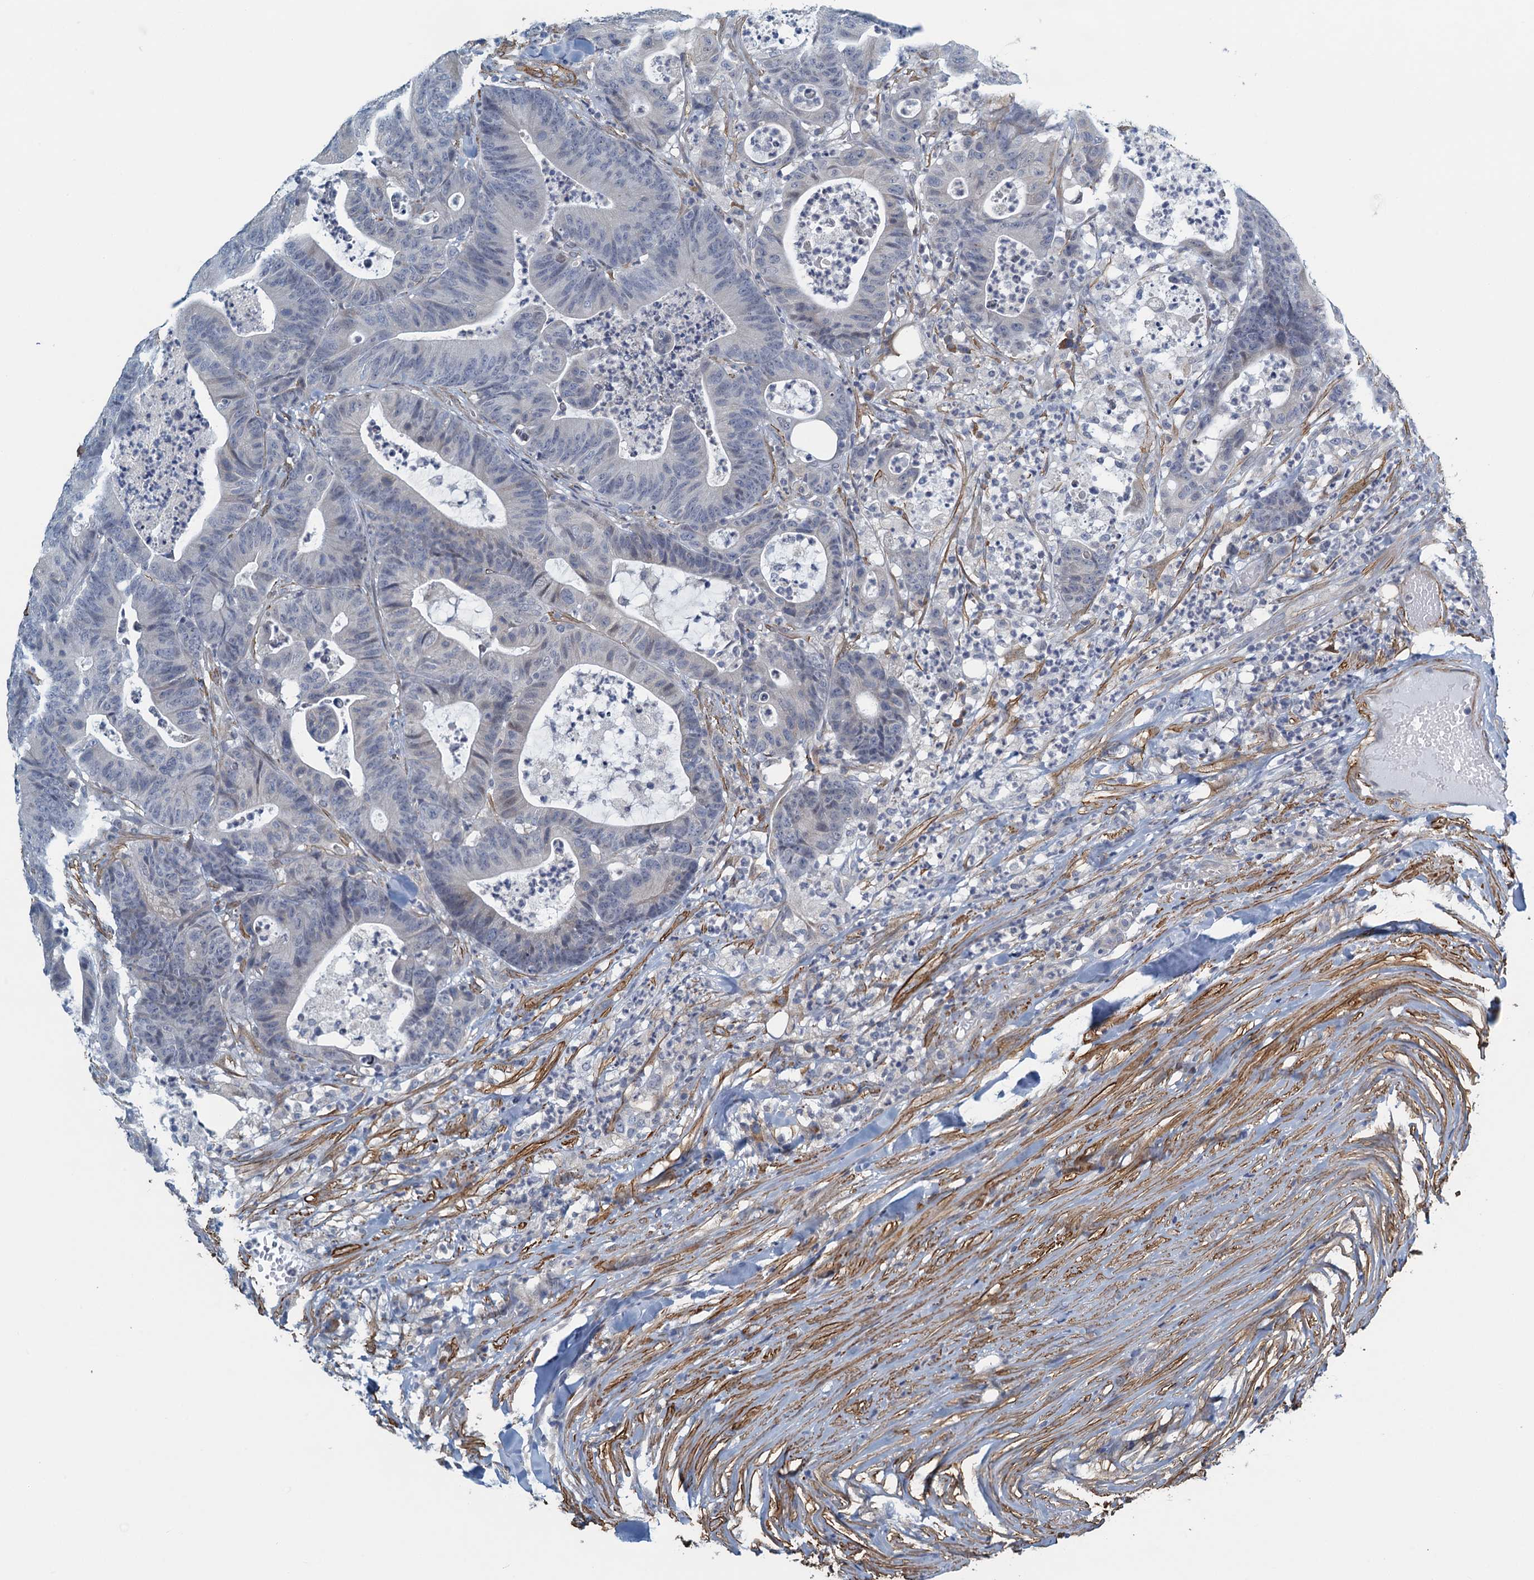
{"staining": {"intensity": "negative", "quantity": "none", "location": "none"}, "tissue": "colorectal cancer", "cell_type": "Tumor cells", "image_type": "cancer", "snomed": [{"axis": "morphology", "description": "Adenocarcinoma, NOS"}, {"axis": "topography", "description": "Colon"}], "caption": "Tumor cells are negative for brown protein staining in colorectal cancer.", "gene": "ALG2", "patient": {"sex": "female", "age": 84}}